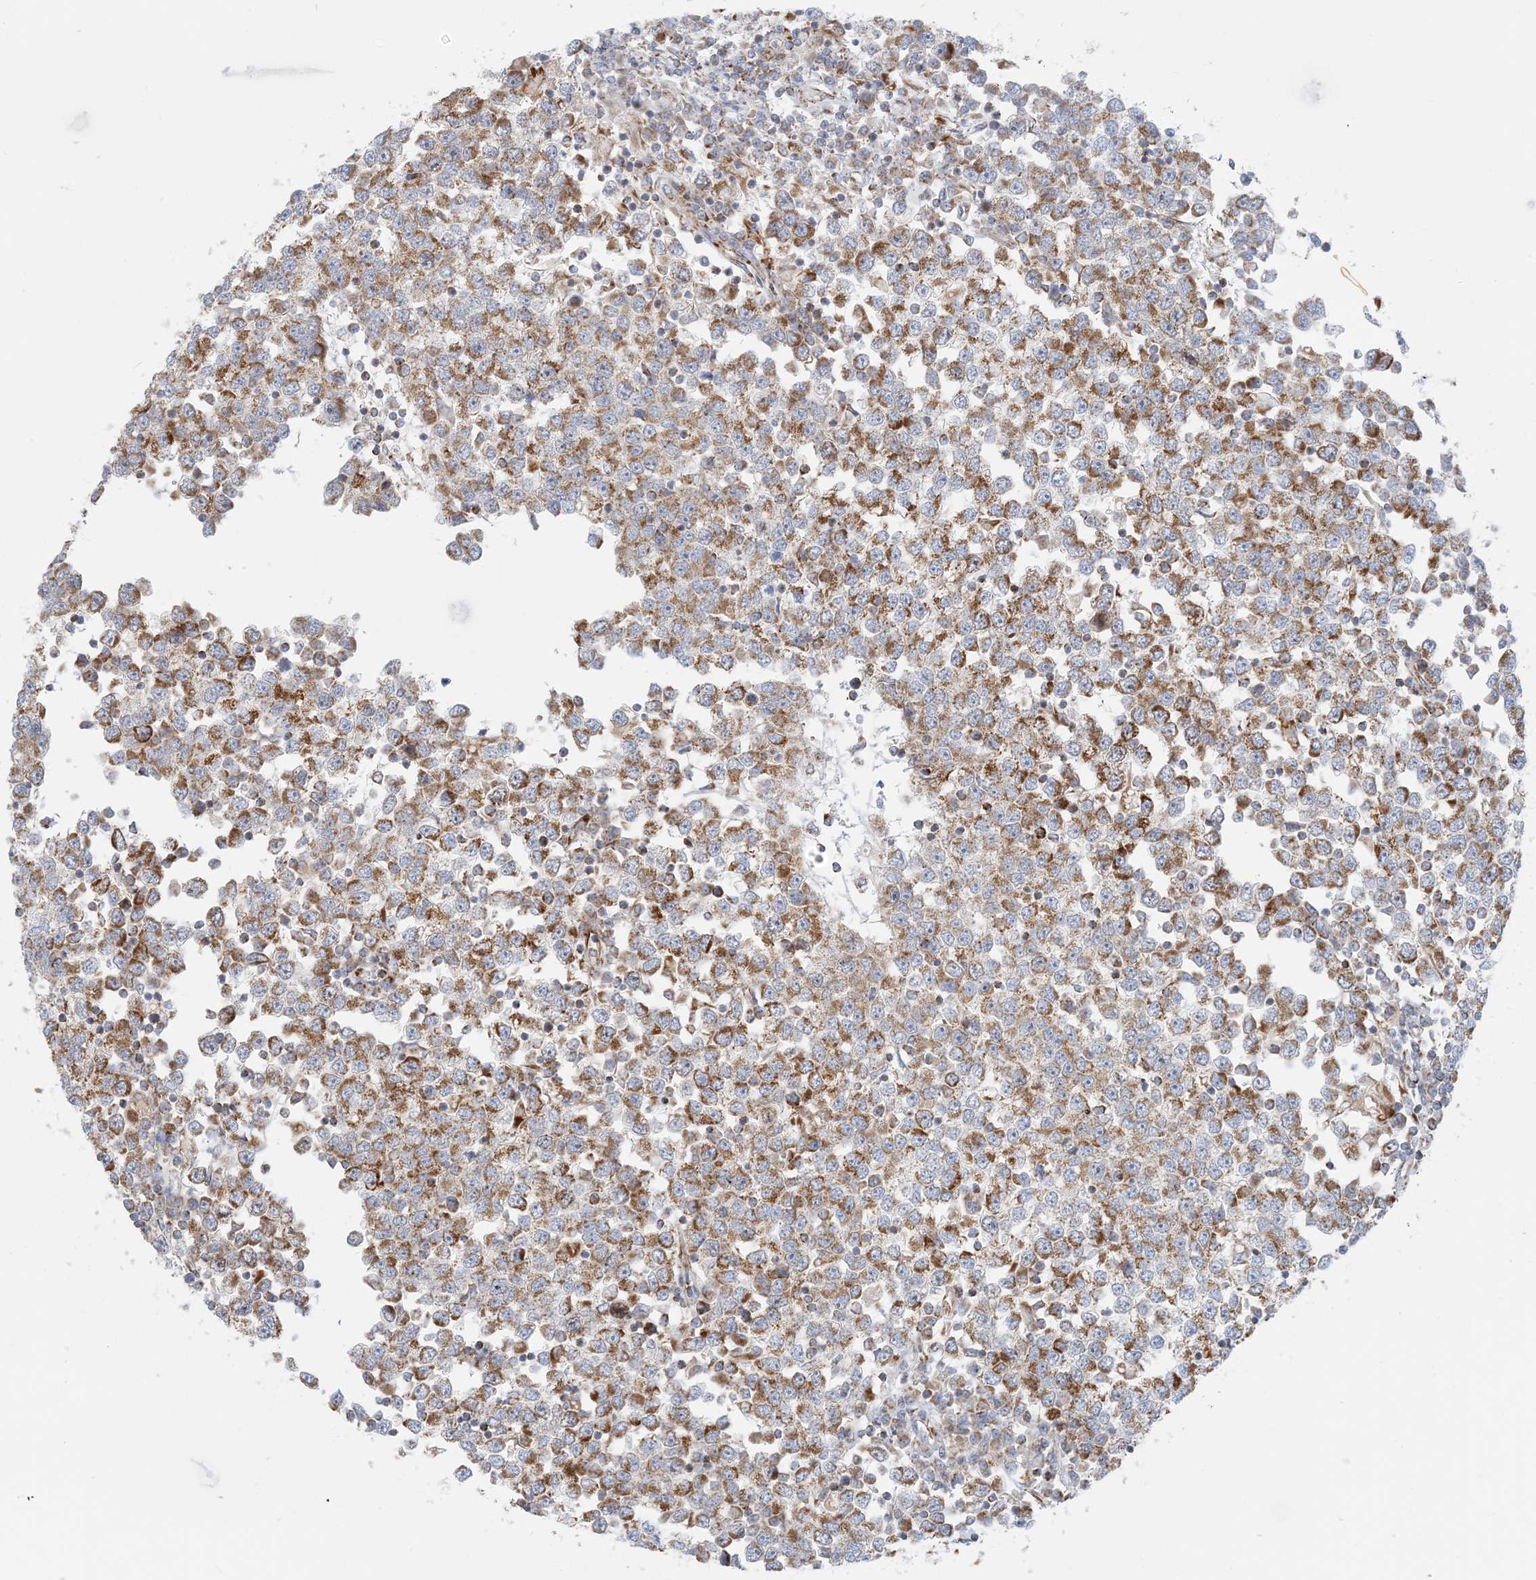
{"staining": {"intensity": "moderate", "quantity": ">75%", "location": "cytoplasmic/membranous"}, "tissue": "testis cancer", "cell_type": "Tumor cells", "image_type": "cancer", "snomed": [{"axis": "morphology", "description": "Seminoma, NOS"}, {"axis": "topography", "description": "Testis"}], "caption": "Immunohistochemistry (IHC) histopathology image of neoplastic tissue: testis cancer stained using immunohistochemistry demonstrates medium levels of moderate protein expression localized specifically in the cytoplasmic/membranous of tumor cells, appearing as a cytoplasmic/membranous brown color.", "gene": "COA3", "patient": {"sex": "male", "age": 65}}